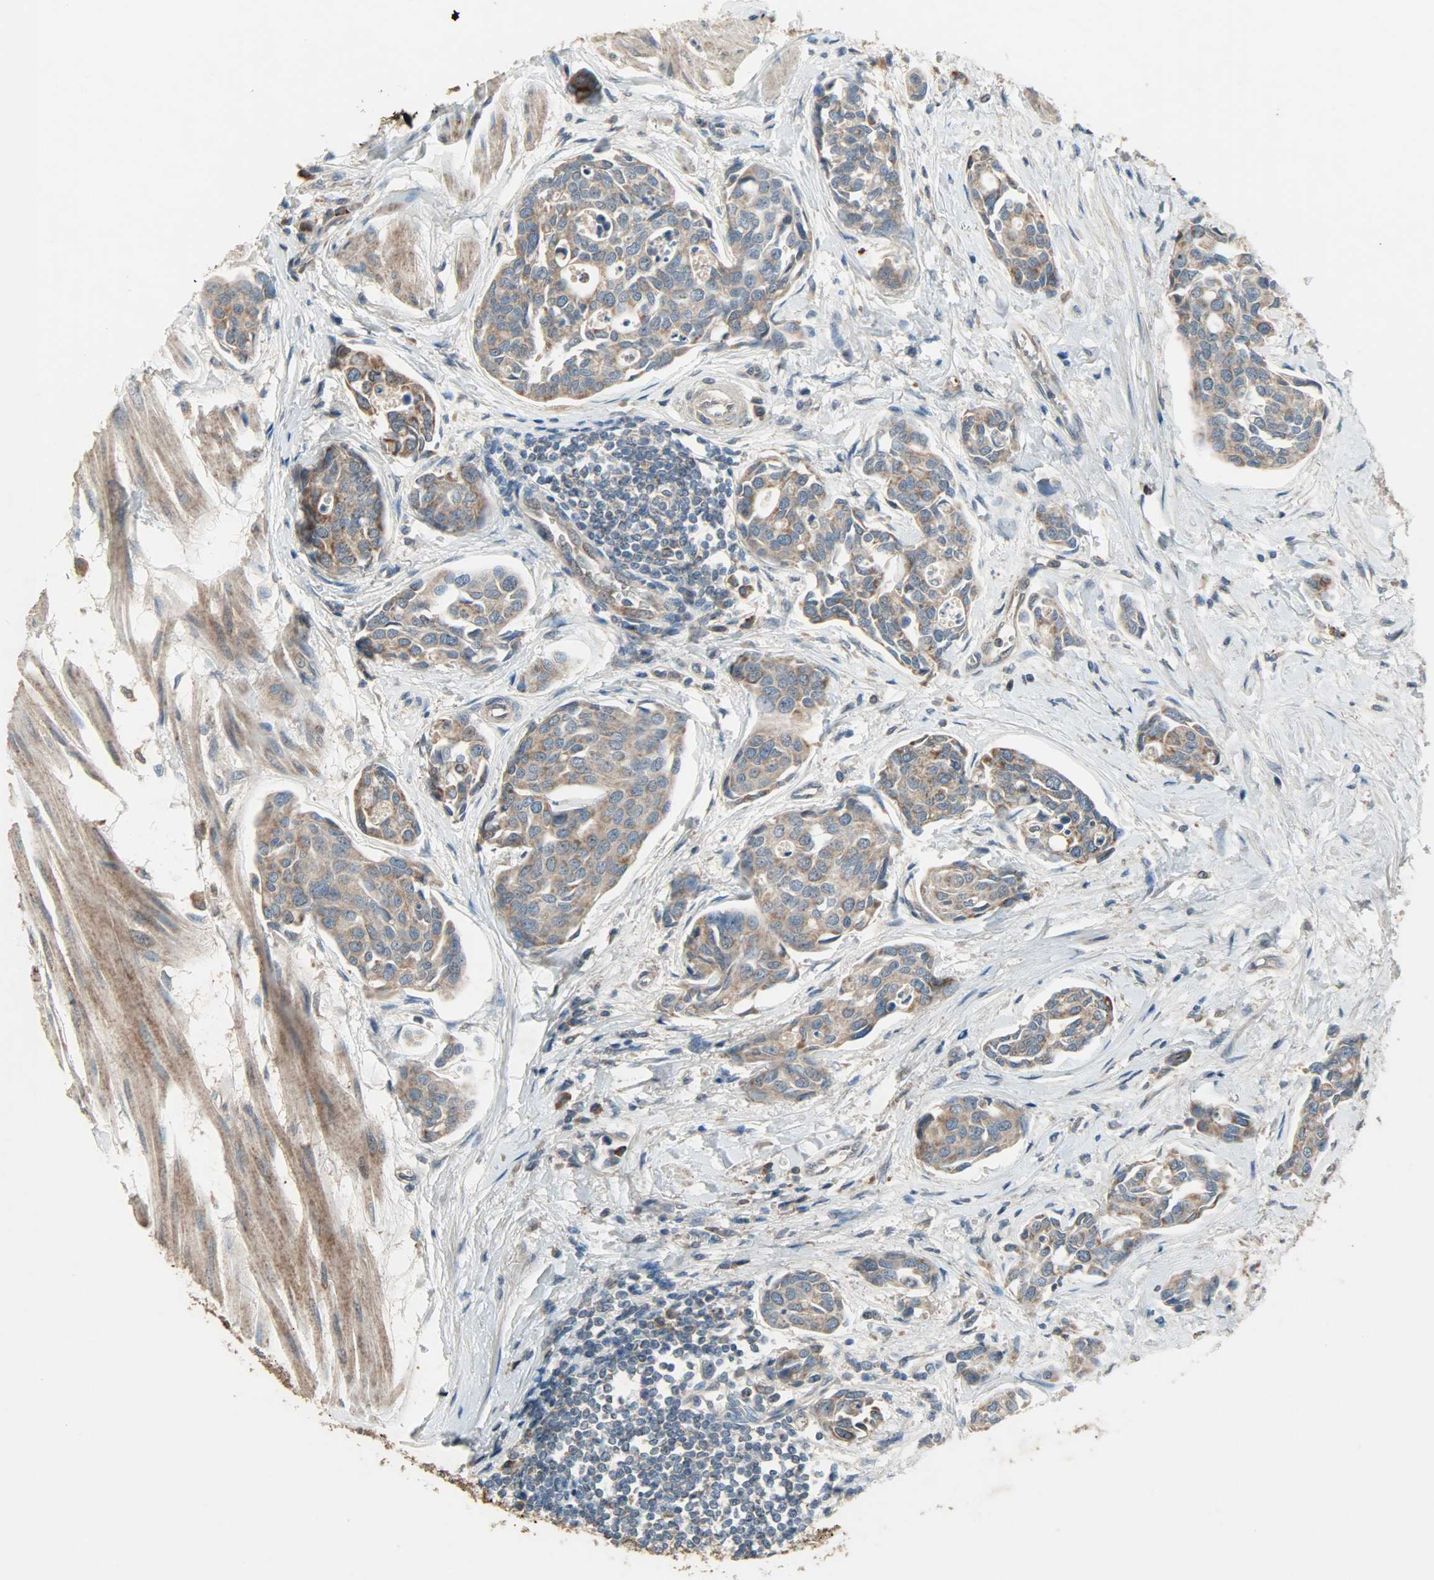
{"staining": {"intensity": "moderate", "quantity": ">75%", "location": "cytoplasmic/membranous"}, "tissue": "urothelial cancer", "cell_type": "Tumor cells", "image_type": "cancer", "snomed": [{"axis": "morphology", "description": "Urothelial carcinoma, High grade"}, {"axis": "topography", "description": "Urinary bladder"}], "caption": "Immunohistochemical staining of high-grade urothelial carcinoma demonstrates moderate cytoplasmic/membranous protein expression in about >75% of tumor cells.", "gene": "AMT", "patient": {"sex": "male", "age": 78}}